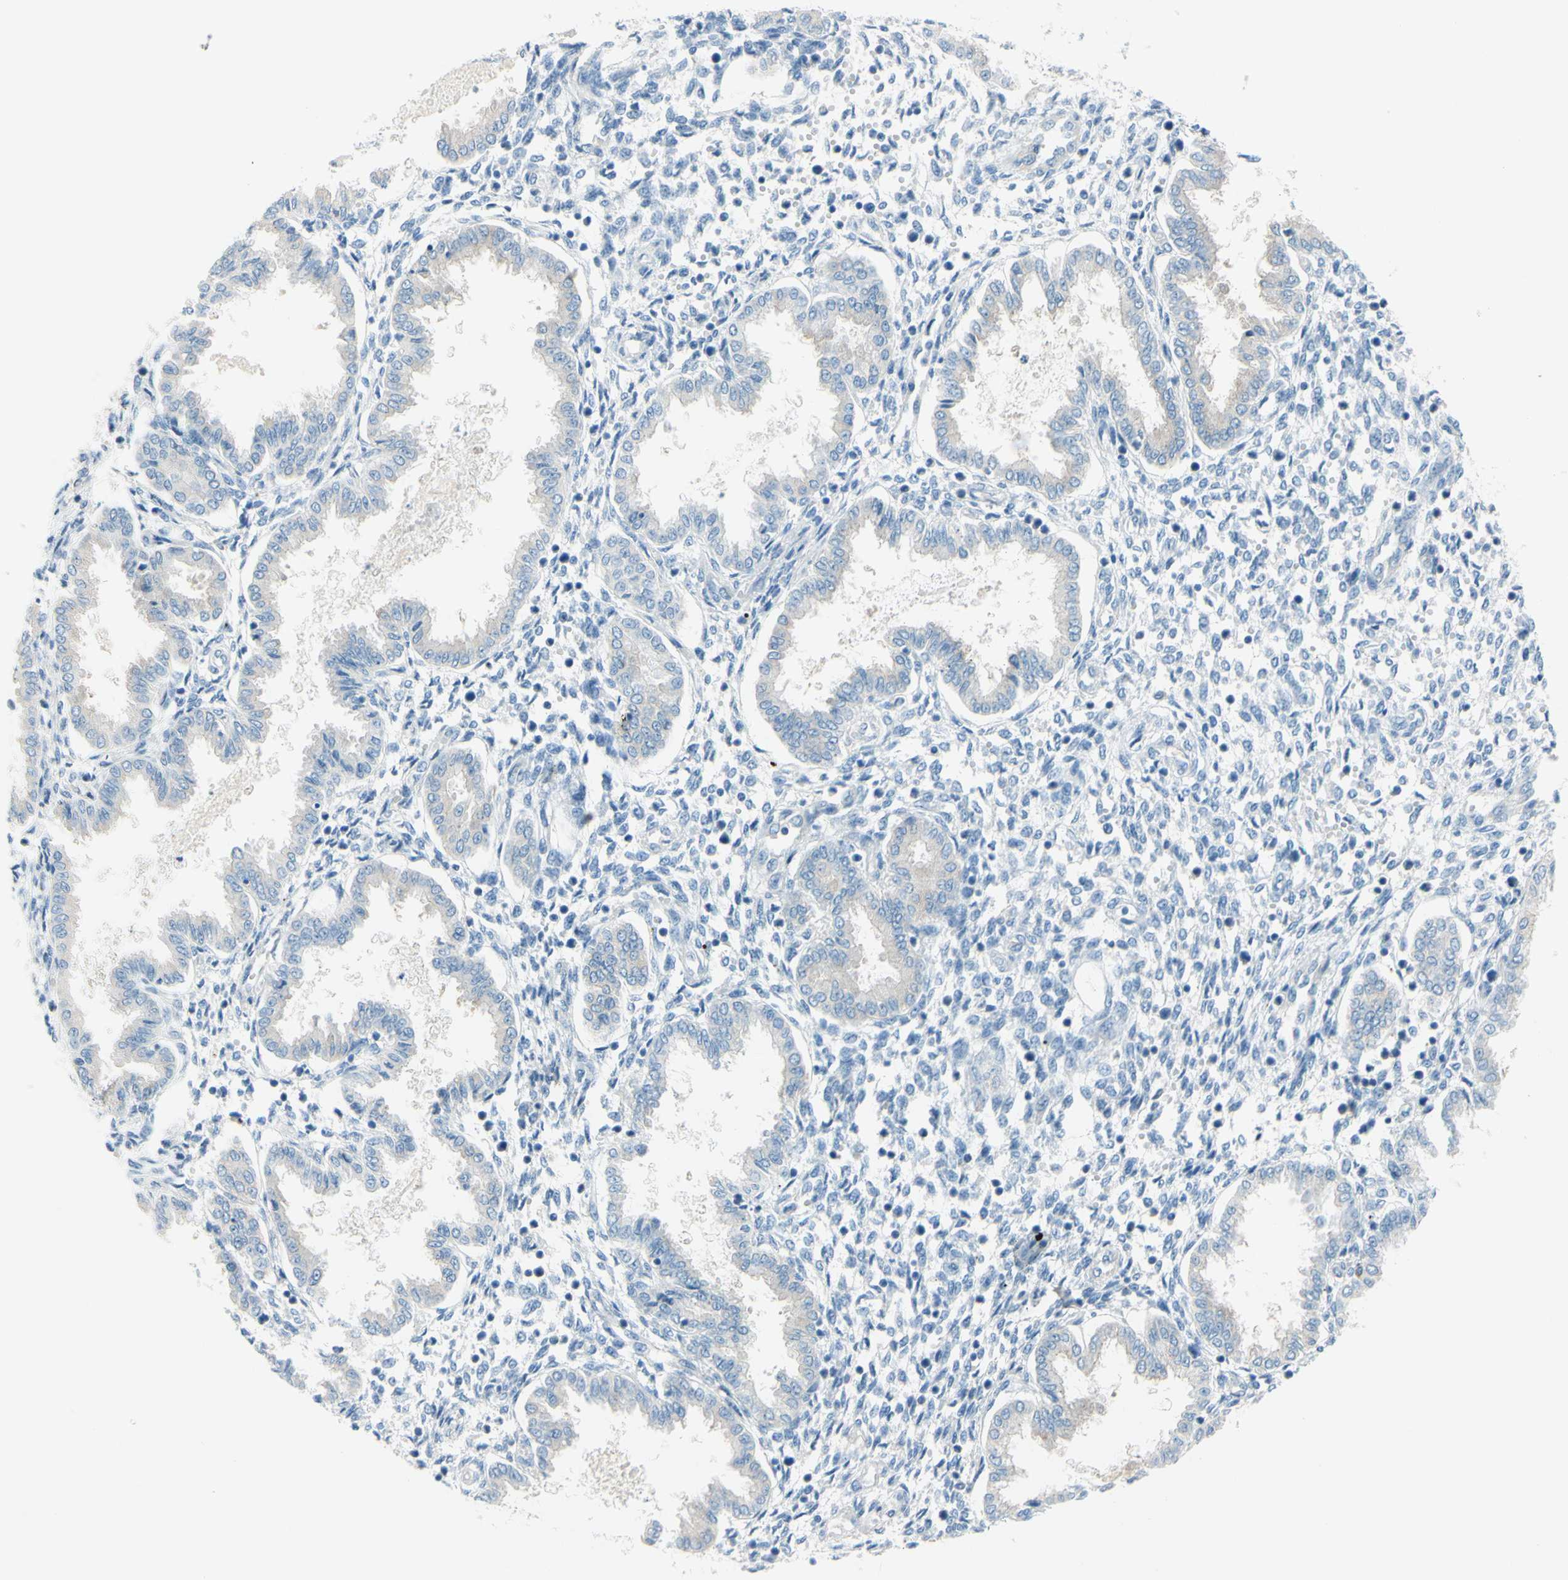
{"staining": {"intensity": "negative", "quantity": "none", "location": "none"}, "tissue": "endometrium", "cell_type": "Cells in endometrial stroma", "image_type": "normal", "snomed": [{"axis": "morphology", "description": "Normal tissue, NOS"}, {"axis": "topography", "description": "Endometrium"}], "caption": "IHC of benign endometrium reveals no staining in cells in endometrial stroma. (Brightfield microscopy of DAB (3,3'-diaminobenzidine) immunohistochemistry (IHC) at high magnification).", "gene": "FRMD4B", "patient": {"sex": "female", "age": 33}}